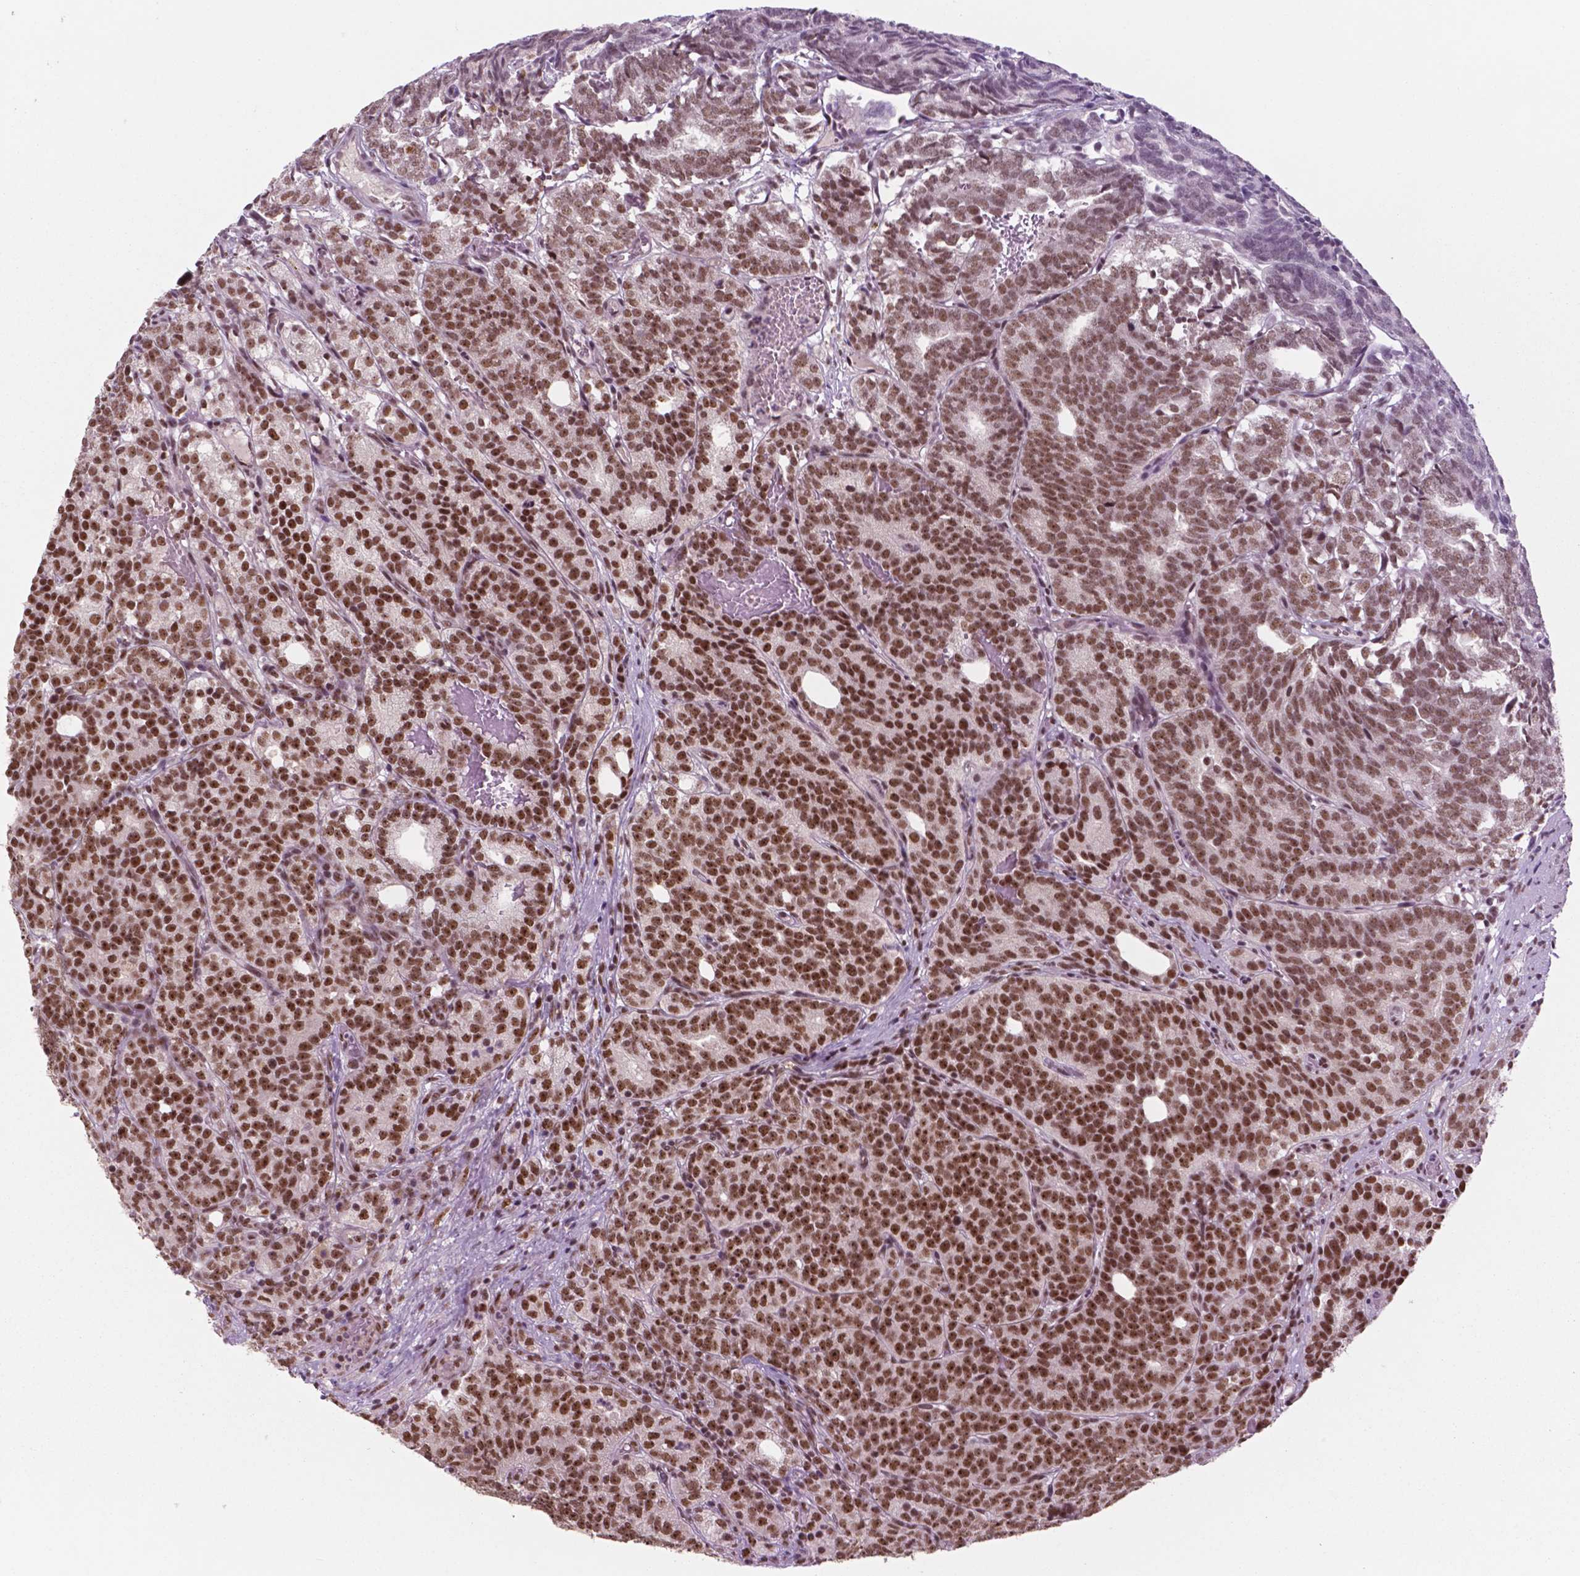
{"staining": {"intensity": "moderate", "quantity": ">75%", "location": "nuclear"}, "tissue": "prostate cancer", "cell_type": "Tumor cells", "image_type": "cancer", "snomed": [{"axis": "morphology", "description": "Adenocarcinoma, High grade"}, {"axis": "topography", "description": "Prostate"}], "caption": "Prostate cancer (high-grade adenocarcinoma) stained with a protein marker displays moderate staining in tumor cells.", "gene": "POLR2E", "patient": {"sex": "male", "age": 53}}